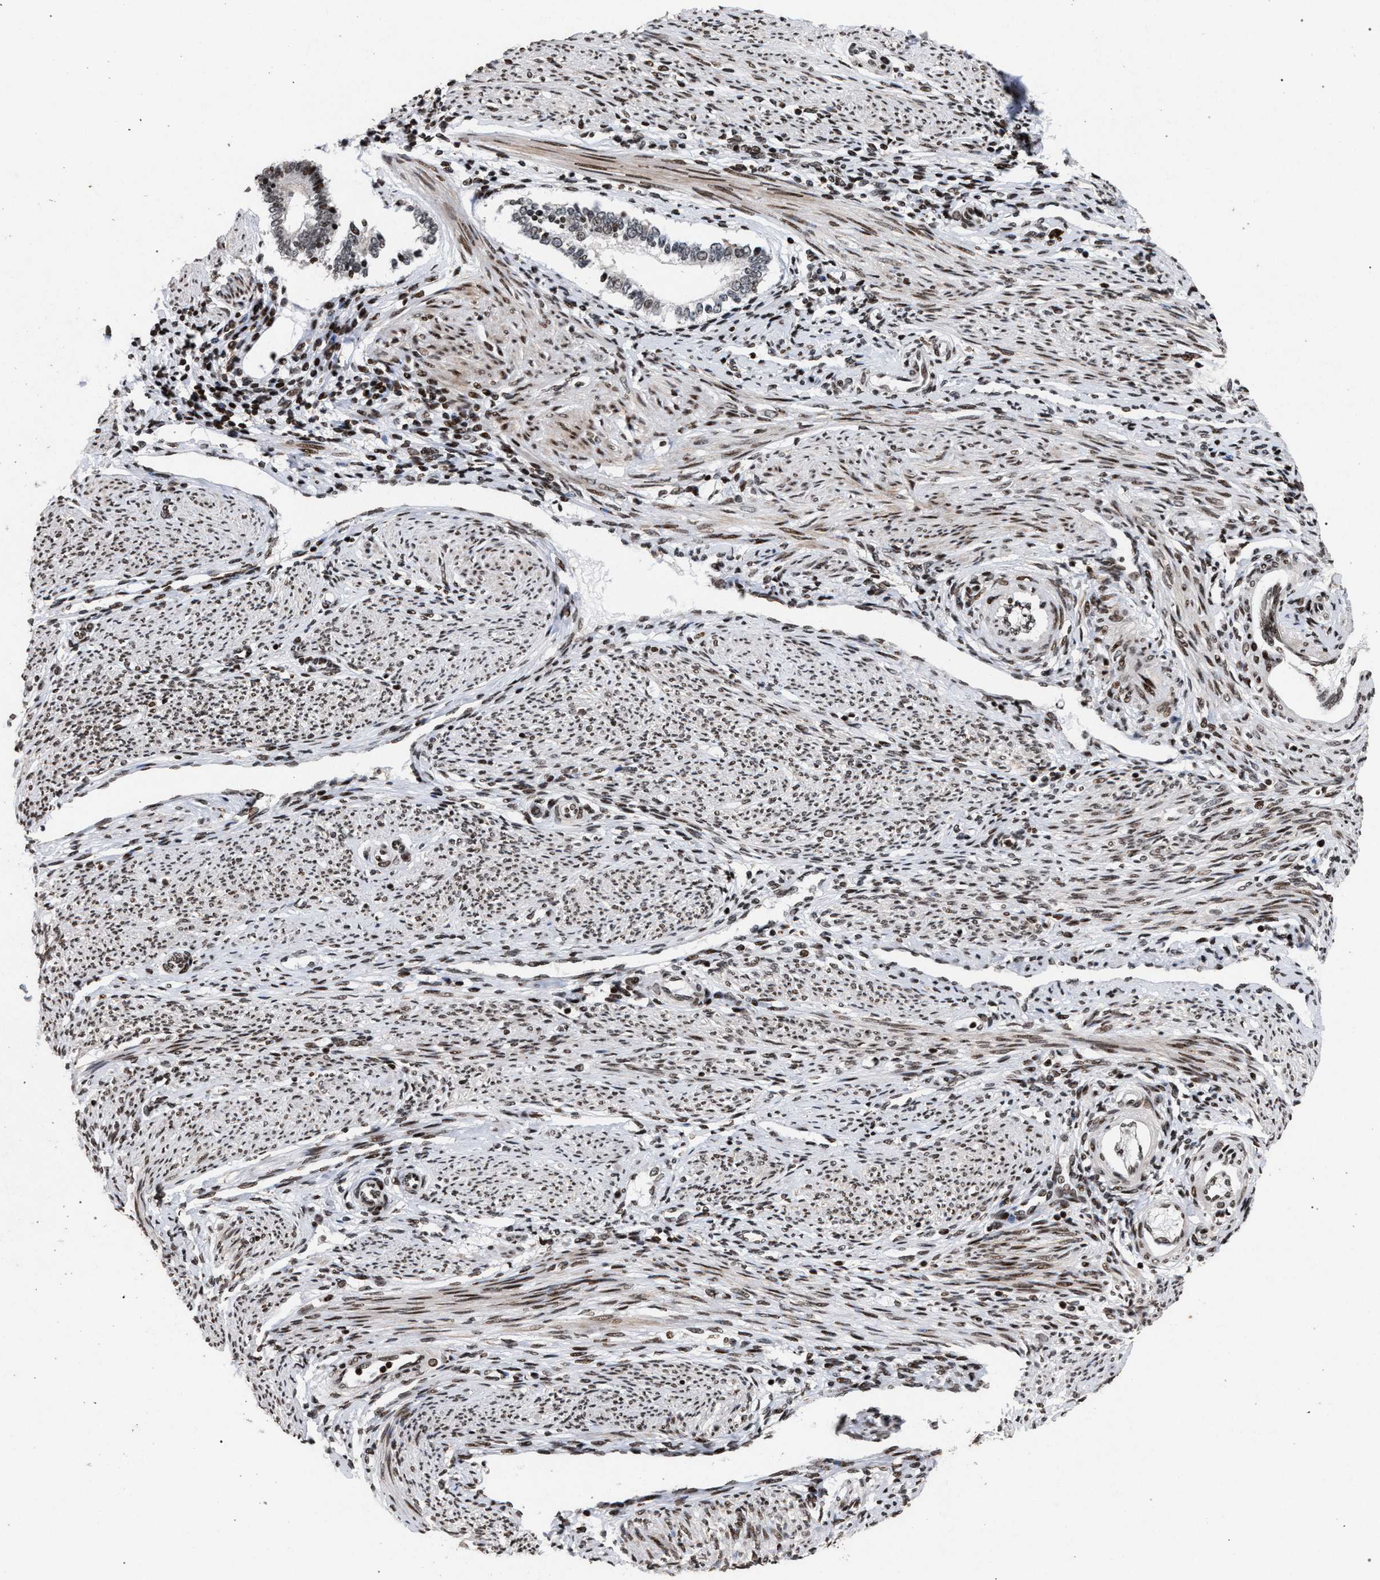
{"staining": {"intensity": "weak", "quantity": "25%-75%", "location": "nuclear"}, "tissue": "endometrium", "cell_type": "Cells in endometrial stroma", "image_type": "normal", "snomed": [{"axis": "morphology", "description": "Normal tissue, NOS"}, {"axis": "topography", "description": "Endometrium"}], "caption": "A high-resolution photomicrograph shows immunohistochemistry (IHC) staining of normal endometrium, which demonstrates weak nuclear staining in approximately 25%-75% of cells in endometrial stroma. (brown staining indicates protein expression, while blue staining denotes nuclei).", "gene": "FOXD3", "patient": {"sex": "female", "age": 42}}